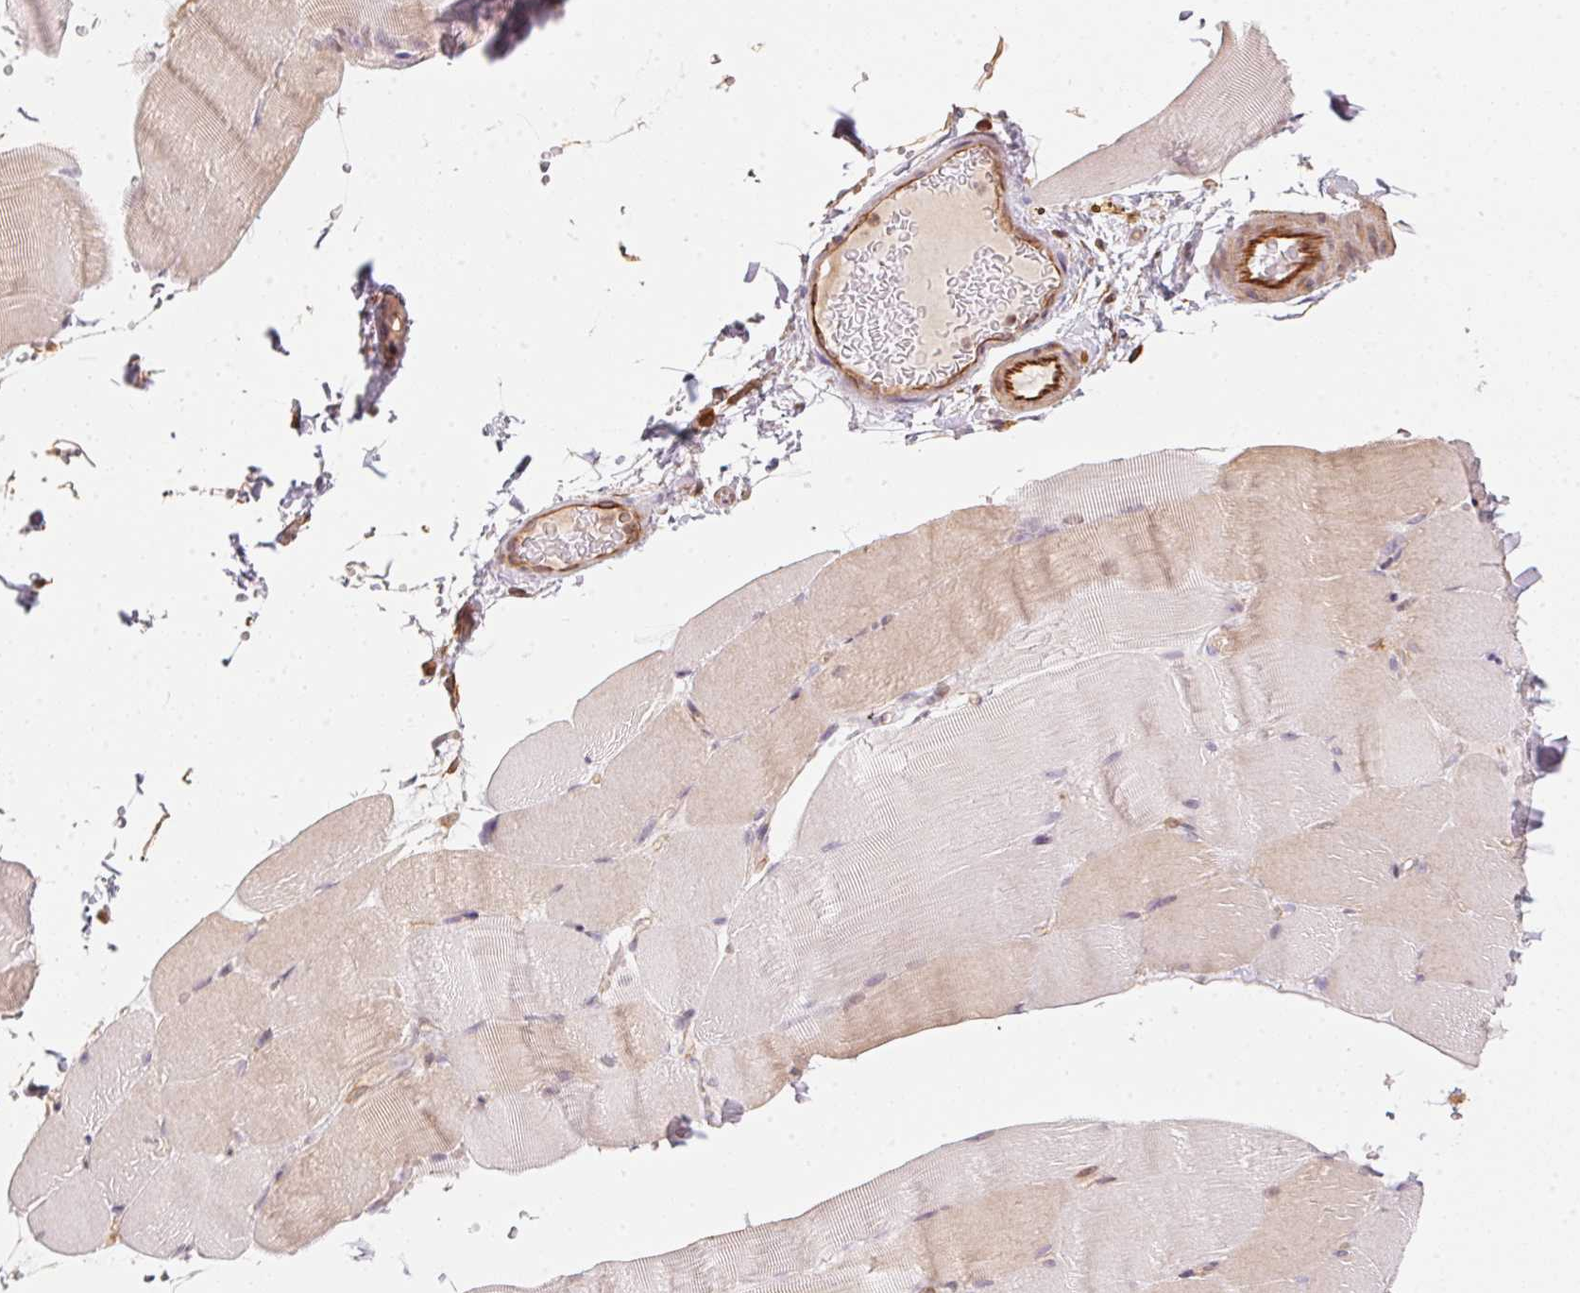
{"staining": {"intensity": "weak", "quantity": "<25%", "location": "cytoplasmic/membranous"}, "tissue": "skeletal muscle", "cell_type": "Myocytes", "image_type": "normal", "snomed": [{"axis": "morphology", "description": "Normal tissue, NOS"}, {"axis": "topography", "description": "Skeletal muscle"}], "caption": "Image shows no significant protein staining in myocytes of benign skeletal muscle.", "gene": "FOXR2", "patient": {"sex": "female", "age": 37}}